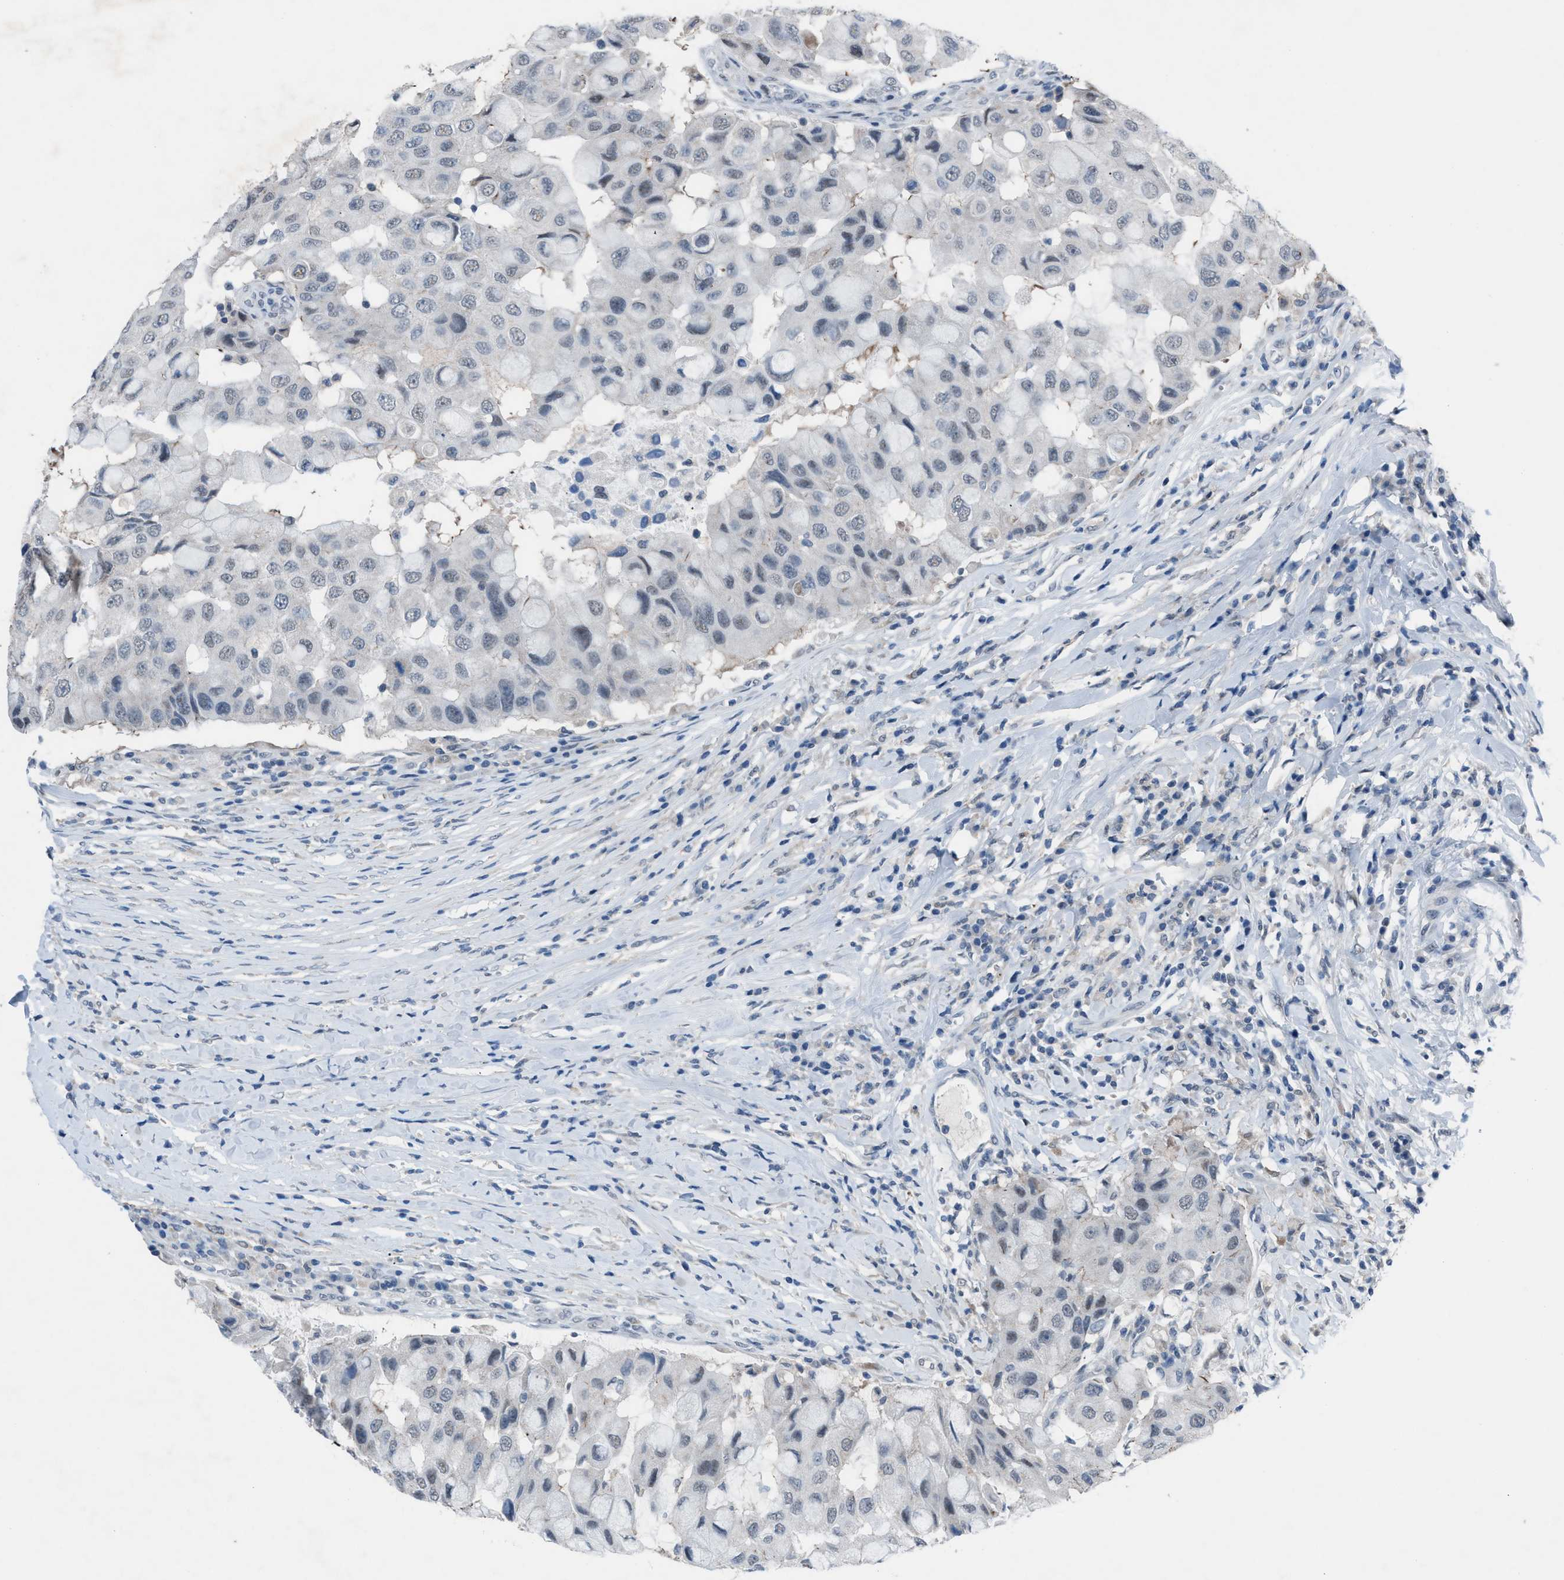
{"staining": {"intensity": "negative", "quantity": "none", "location": "none"}, "tissue": "breast cancer", "cell_type": "Tumor cells", "image_type": "cancer", "snomed": [{"axis": "morphology", "description": "Duct carcinoma"}, {"axis": "topography", "description": "Breast"}], "caption": "IHC histopathology image of human breast cancer stained for a protein (brown), which shows no positivity in tumor cells.", "gene": "ANAPC11", "patient": {"sex": "female", "age": 27}}